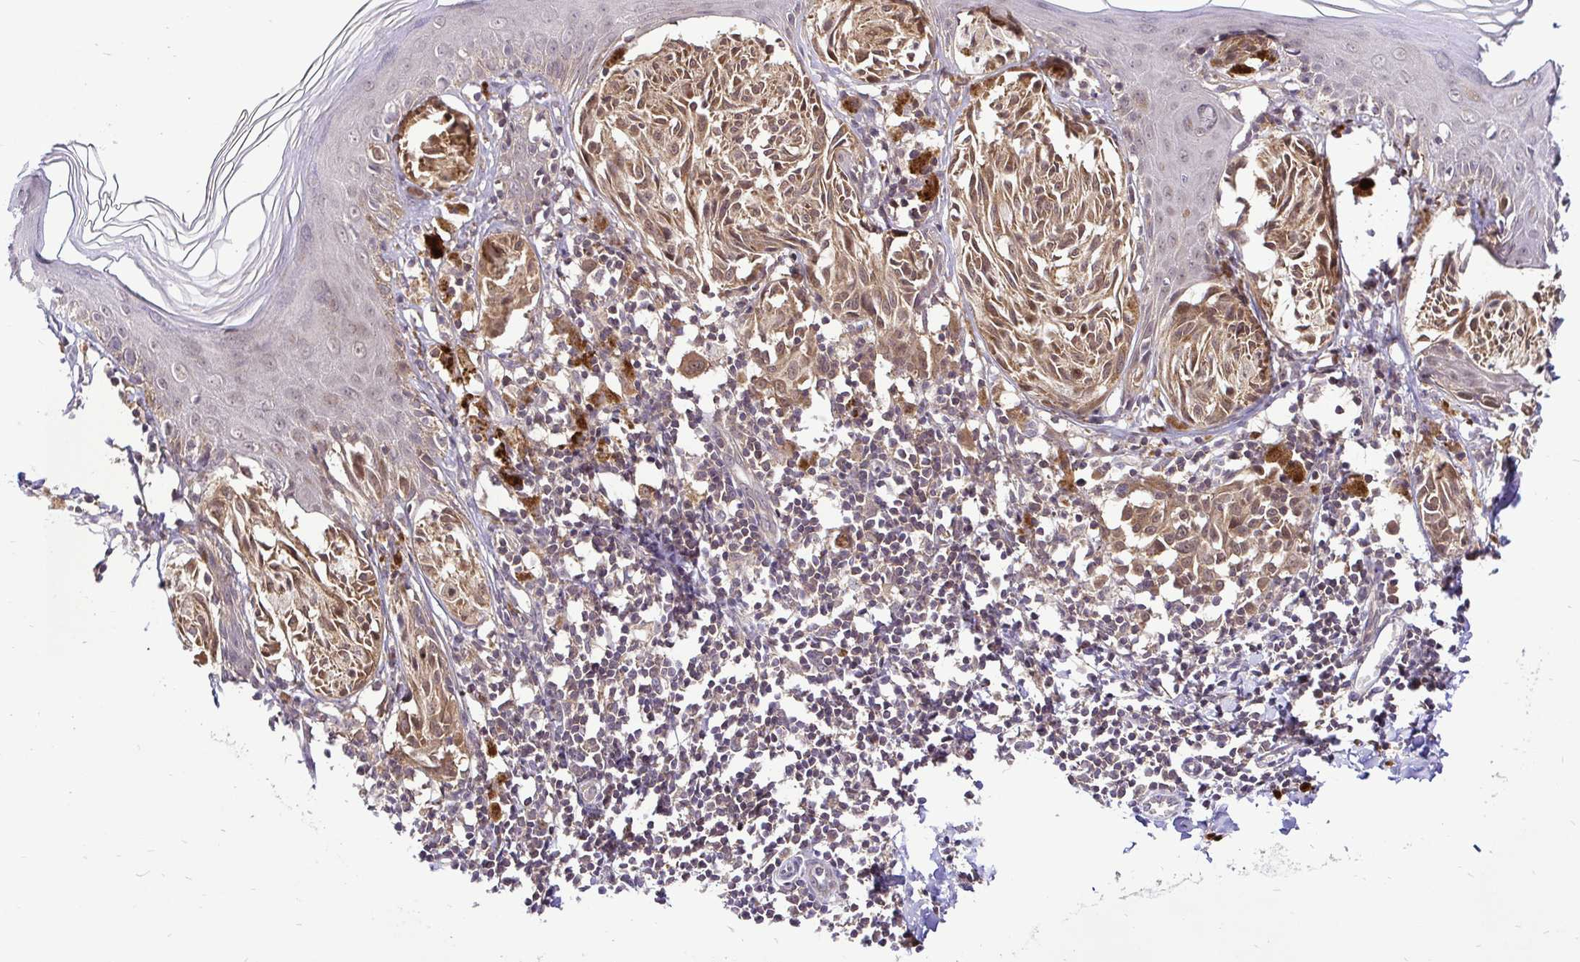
{"staining": {"intensity": "moderate", "quantity": ">75%", "location": "cytoplasmic/membranous,nuclear"}, "tissue": "melanoma", "cell_type": "Tumor cells", "image_type": "cancer", "snomed": [{"axis": "morphology", "description": "Malignant melanoma, NOS"}, {"axis": "topography", "description": "Skin"}], "caption": "Immunohistochemistry of human malignant melanoma reveals medium levels of moderate cytoplasmic/membranous and nuclear positivity in approximately >75% of tumor cells. Using DAB (3,3'-diaminobenzidine) (brown) and hematoxylin (blue) stains, captured at high magnification using brightfield microscopy.", "gene": "UBE2M", "patient": {"sex": "female", "age": 38}}